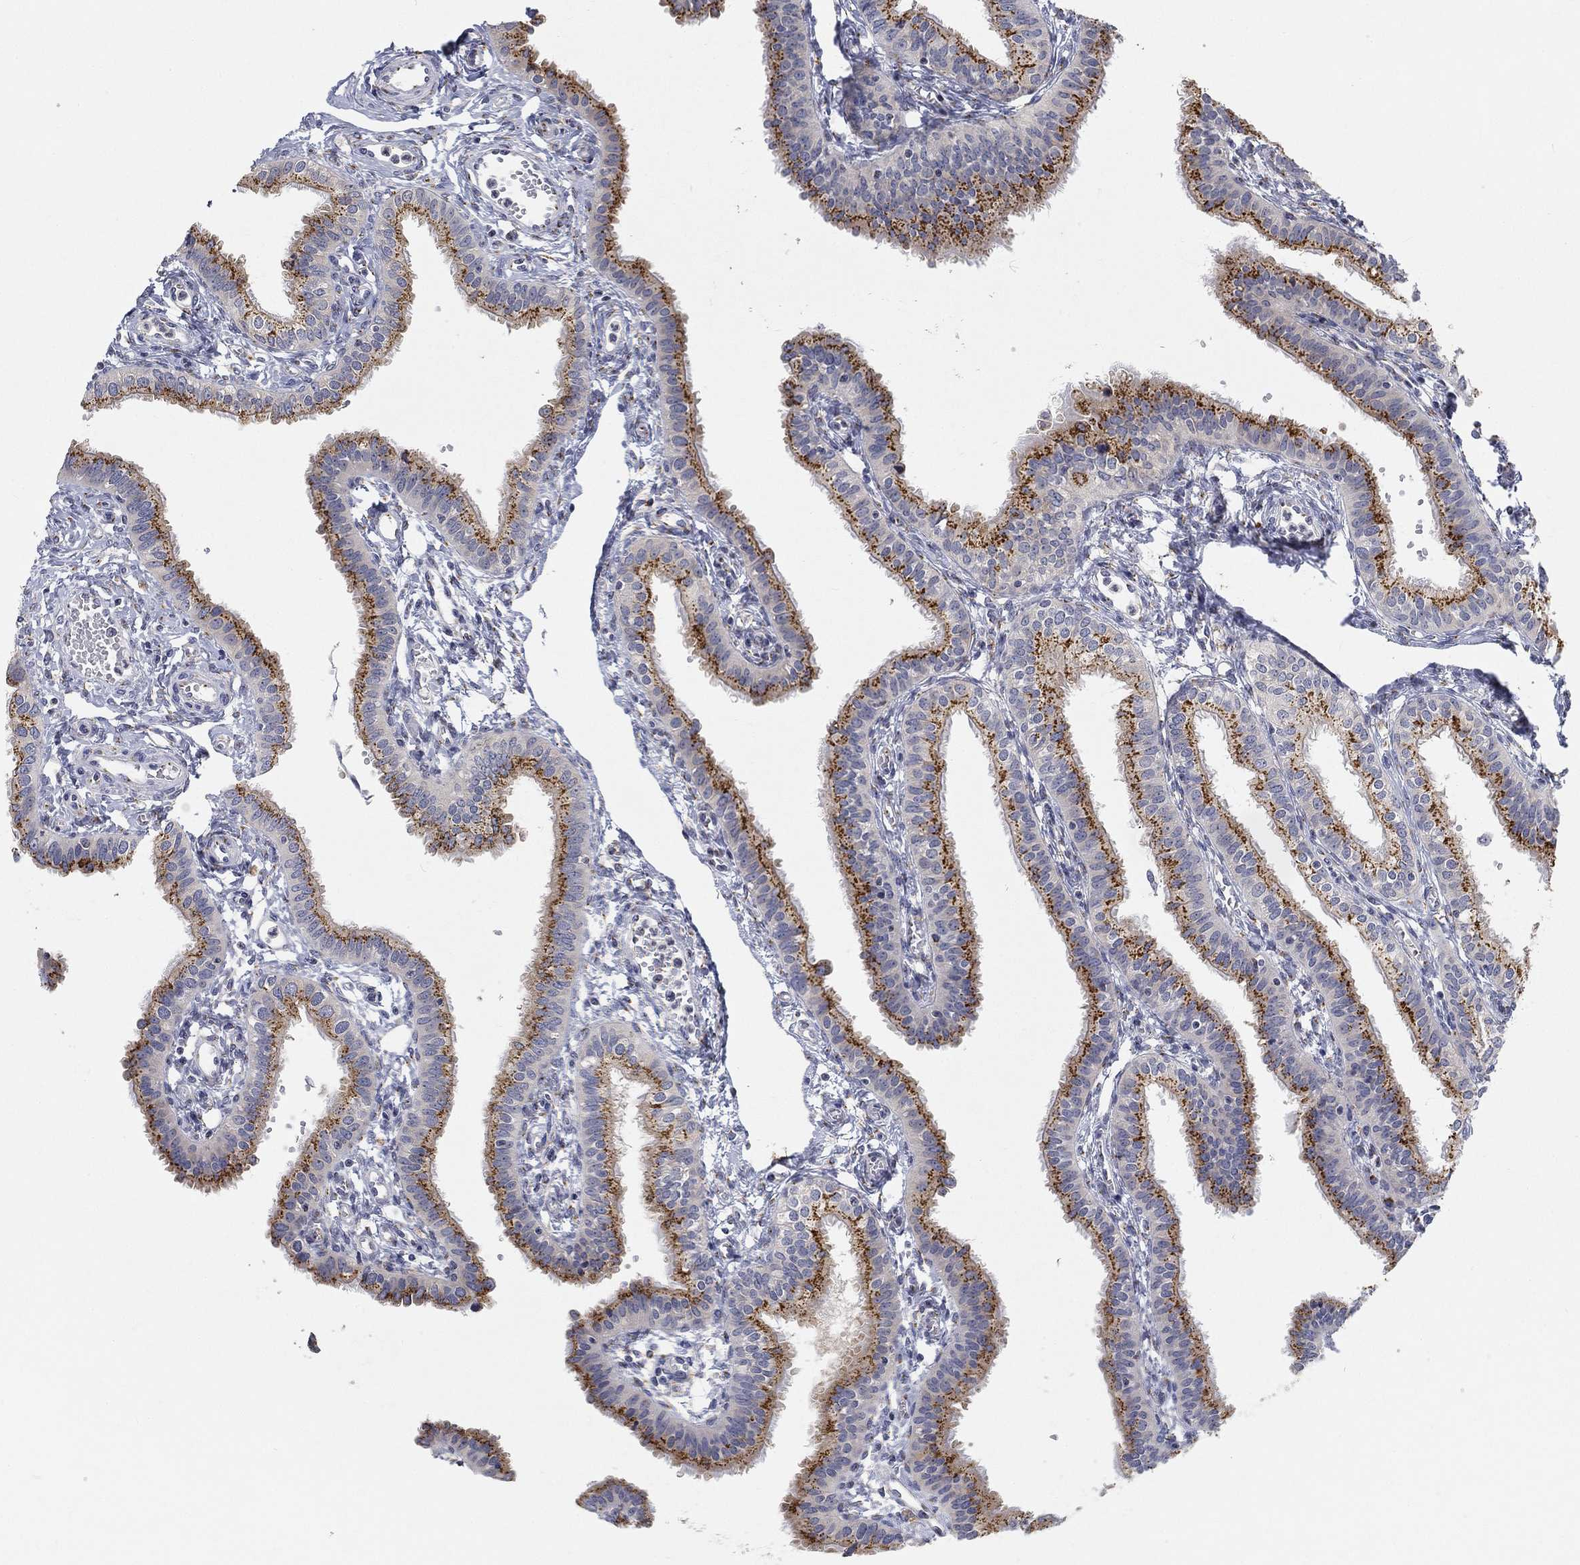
{"staining": {"intensity": "moderate", "quantity": ">75%", "location": "cytoplasmic/membranous"}, "tissue": "fallopian tube", "cell_type": "Glandular cells", "image_type": "normal", "snomed": [{"axis": "morphology", "description": "Normal tissue, NOS"}, {"axis": "topography", "description": "Fallopian tube"}, {"axis": "topography", "description": "Ovary"}], "caption": "Human fallopian tube stained for a protein (brown) reveals moderate cytoplasmic/membranous positive positivity in approximately >75% of glandular cells.", "gene": "TICAM1", "patient": {"sex": "female", "age": 49}}